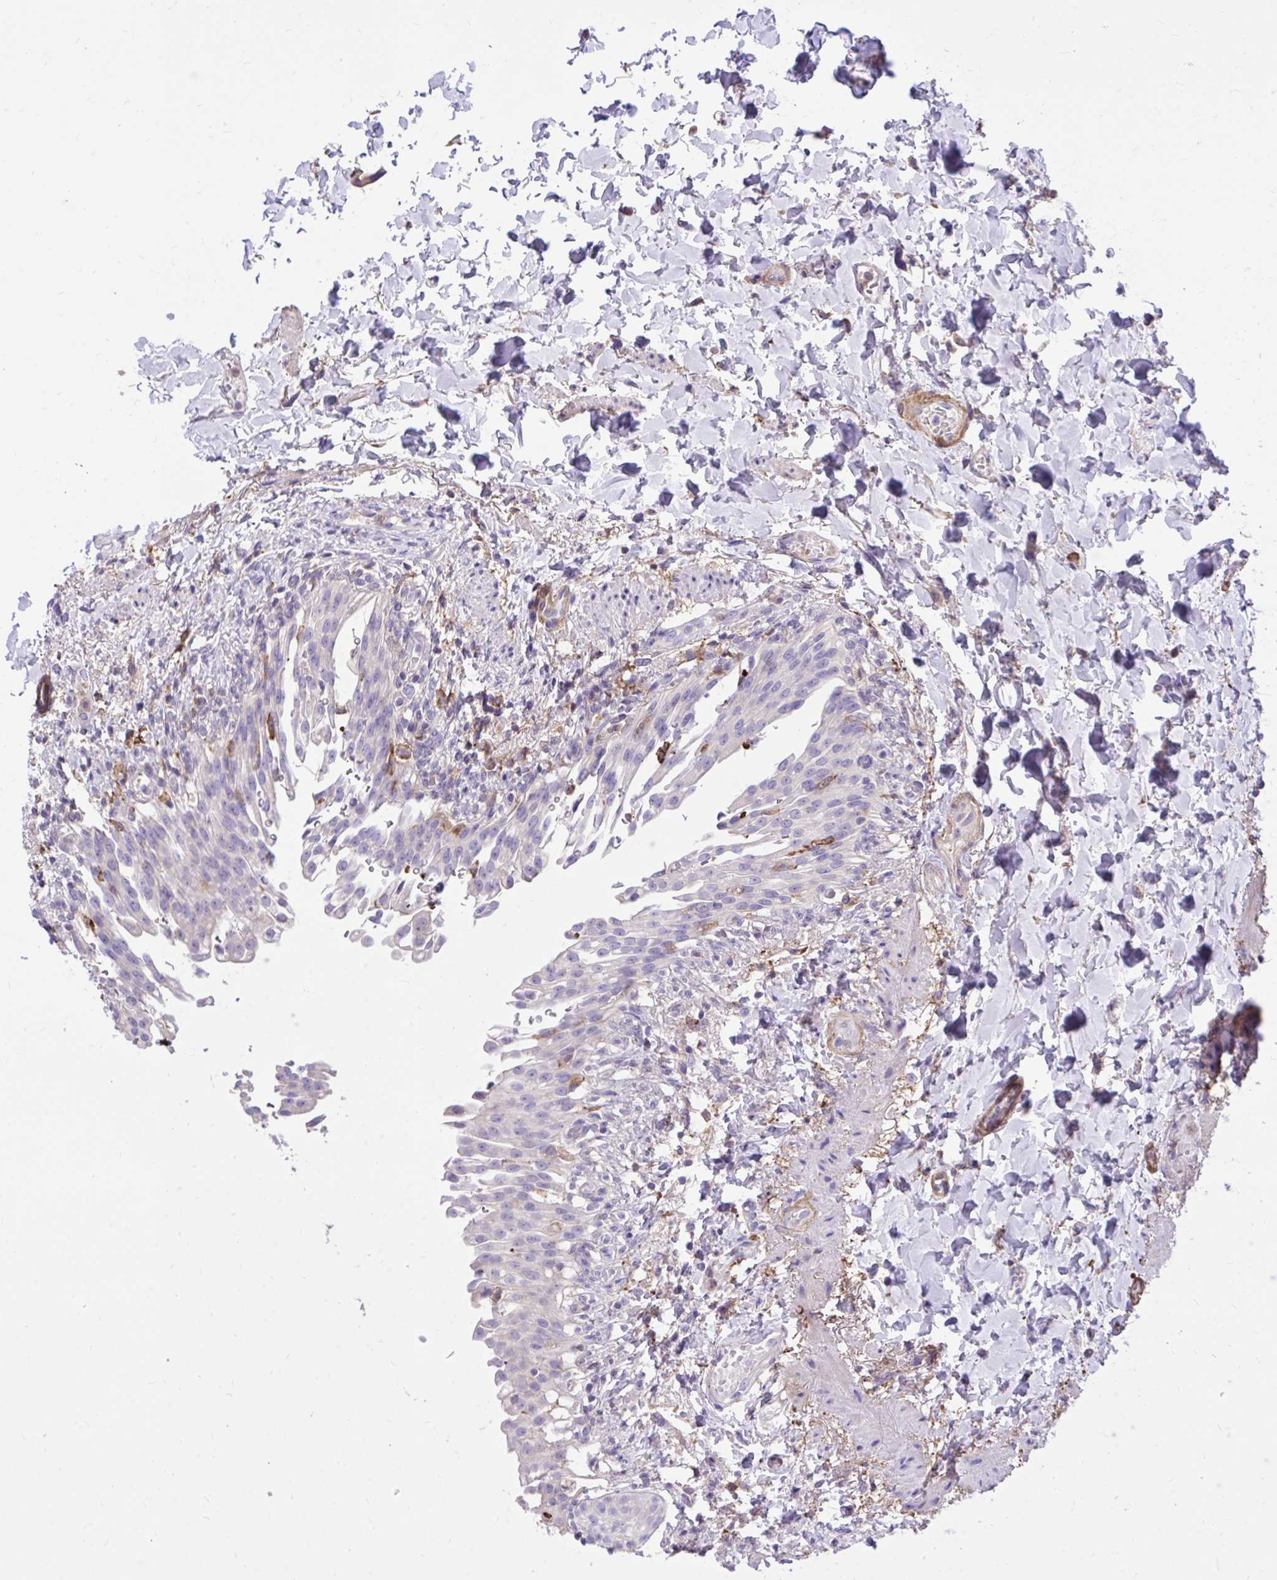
{"staining": {"intensity": "negative", "quantity": "none", "location": "none"}, "tissue": "urinary bladder", "cell_type": "Urothelial cells", "image_type": "normal", "snomed": [{"axis": "morphology", "description": "Normal tissue, NOS"}, {"axis": "topography", "description": "Urinary bladder"}, {"axis": "topography", "description": "Peripheral nerve tissue"}], "caption": "Urinary bladder stained for a protein using immunohistochemistry (IHC) demonstrates no positivity urothelial cells.", "gene": "TLR7", "patient": {"sex": "female", "age": 60}}